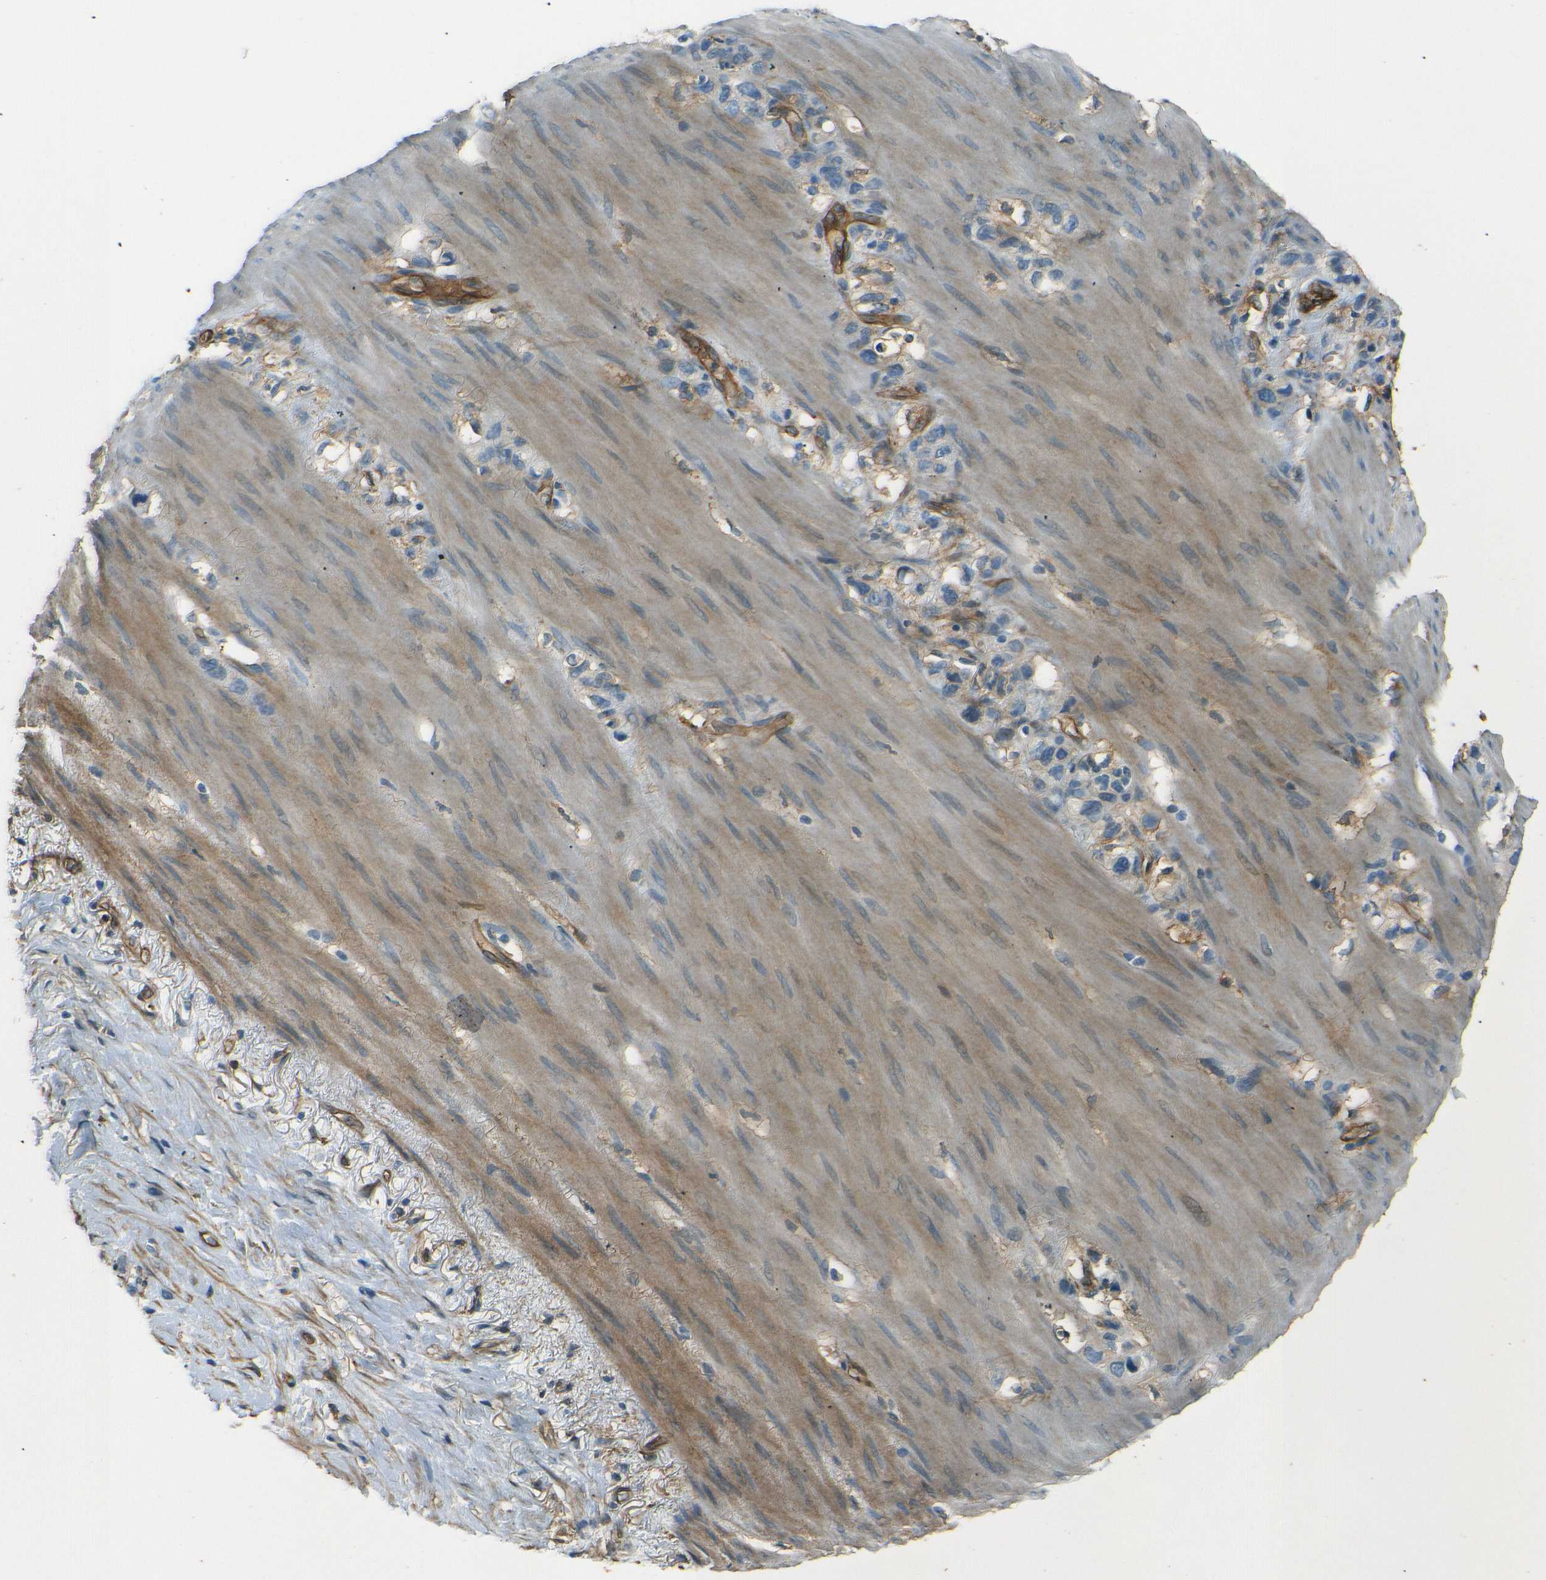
{"staining": {"intensity": "negative", "quantity": "none", "location": "none"}, "tissue": "stomach cancer", "cell_type": "Tumor cells", "image_type": "cancer", "snomed": [{"axis": "morphology", "description": "Normal tissue, NOS"}, {"axis": "morphology", "description": "Adenocarcinoma, NOS"}, {"axis": "morphology", "description": "Adenocarcinoma, High grade"}, {"axis": "topography", "description": "Stomach, upper"}, {"axis": "topography", "description": "Stomach"}], "caption": "Image shows no significant protein positivity in tumor cells of stomach cancer (high-grade adenocarcinoma). (Immunohistochemistry (ihc), brightfield microscopy, high magnification).", "gene": "ENTPD1", "patient": {"sex": "female", "age": 65}}